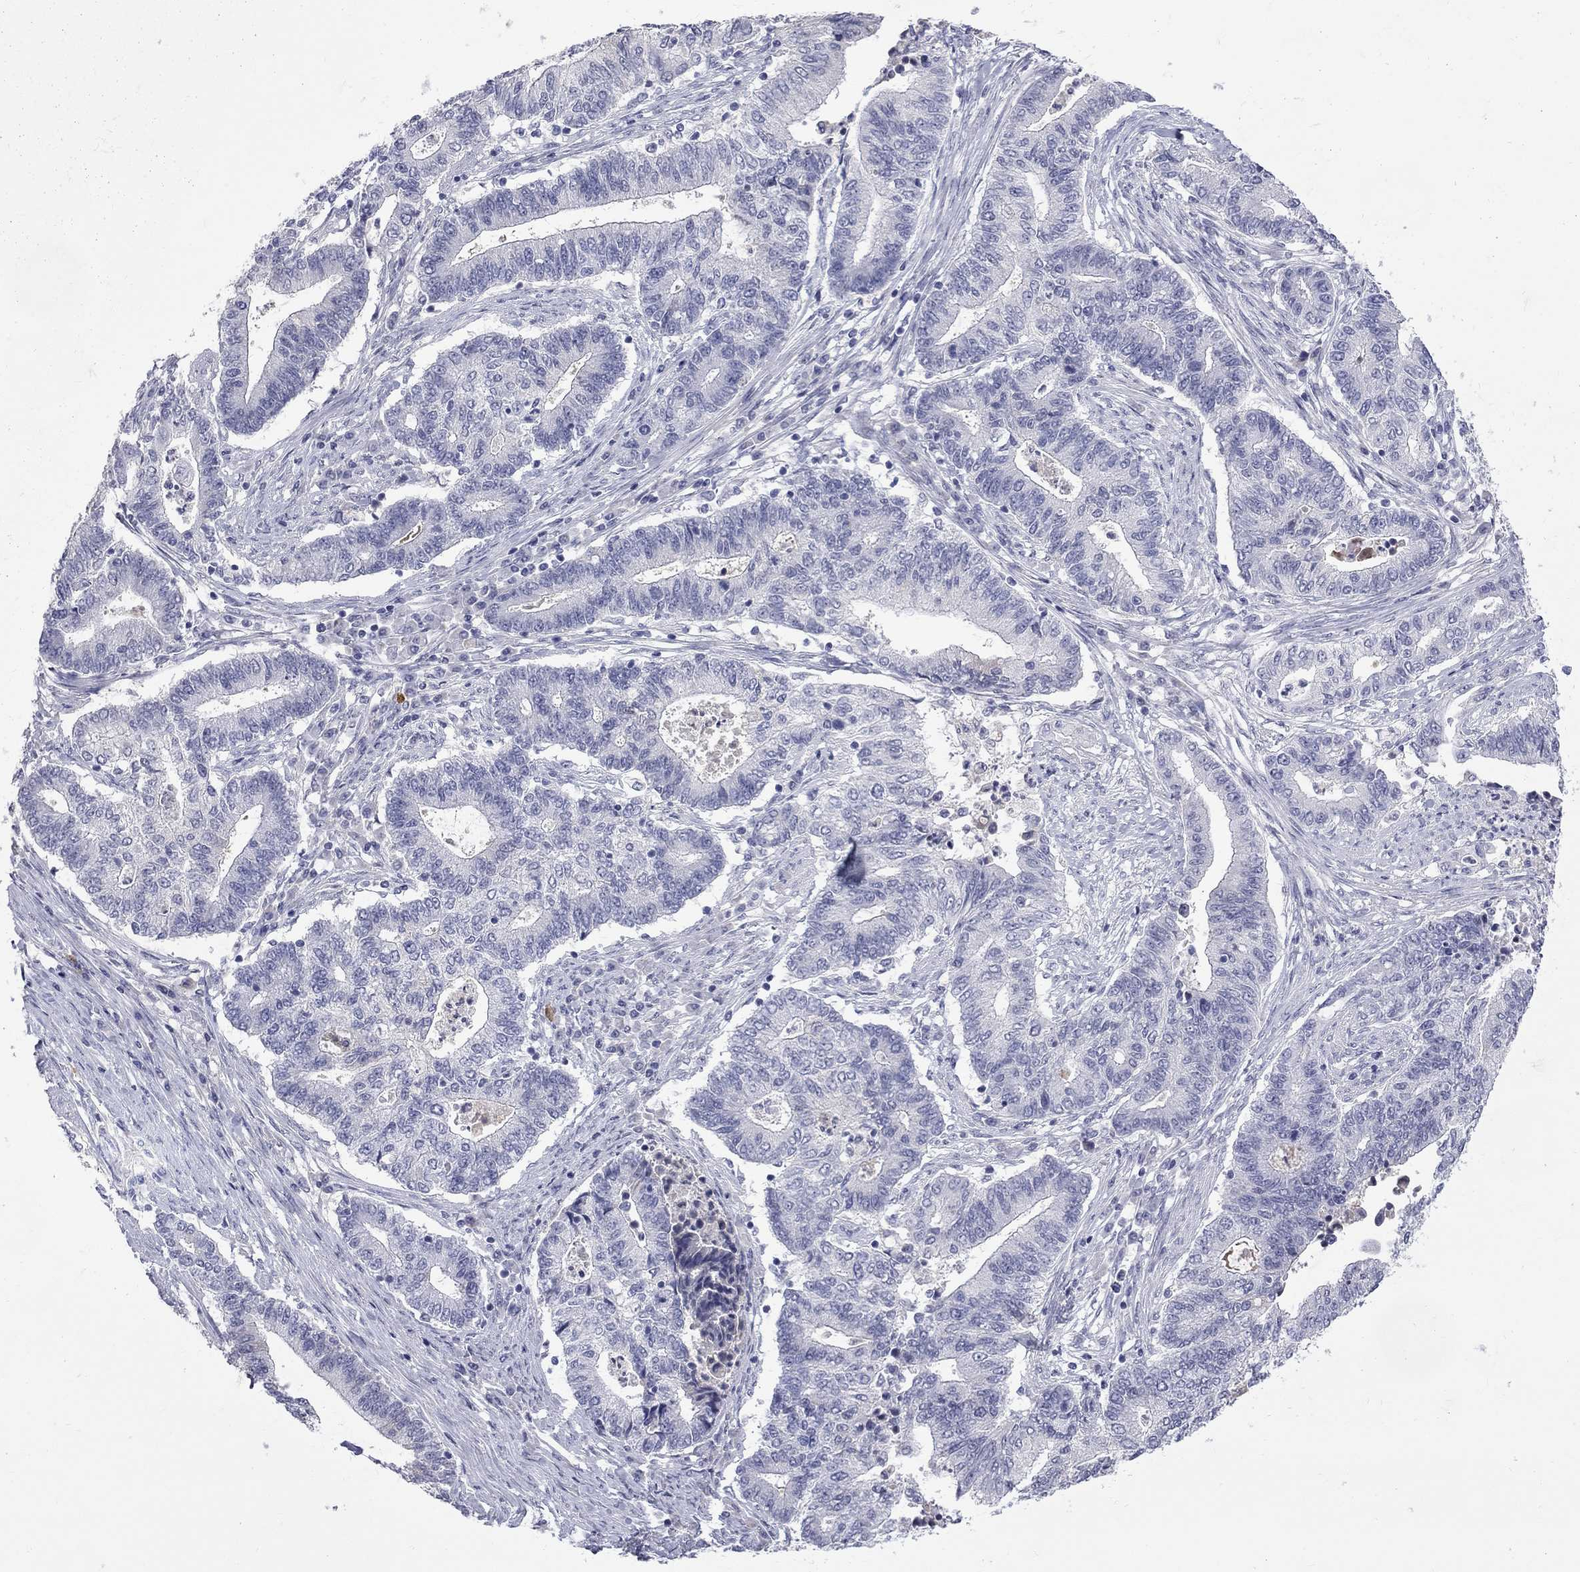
{"staining": {"intensity": "negative", "quantity": "none", "location": "none"}, "tissue": "endometrial cancer", "cell_type": "Tumor cells", "image_type": "cancer", "snomed": [{"axis": "morphology", "description": "Adenocarcinoma, NOS"}, {"axis": "topography", "description": "Uterus"}, {"axis": "topography", "description": "Endometrium"}], "caption": "Tumor cells are negative for protein expression in human endometrial cancer.", "gene": "CTNND2", "patient": {"sex": "female", "age": 54}}